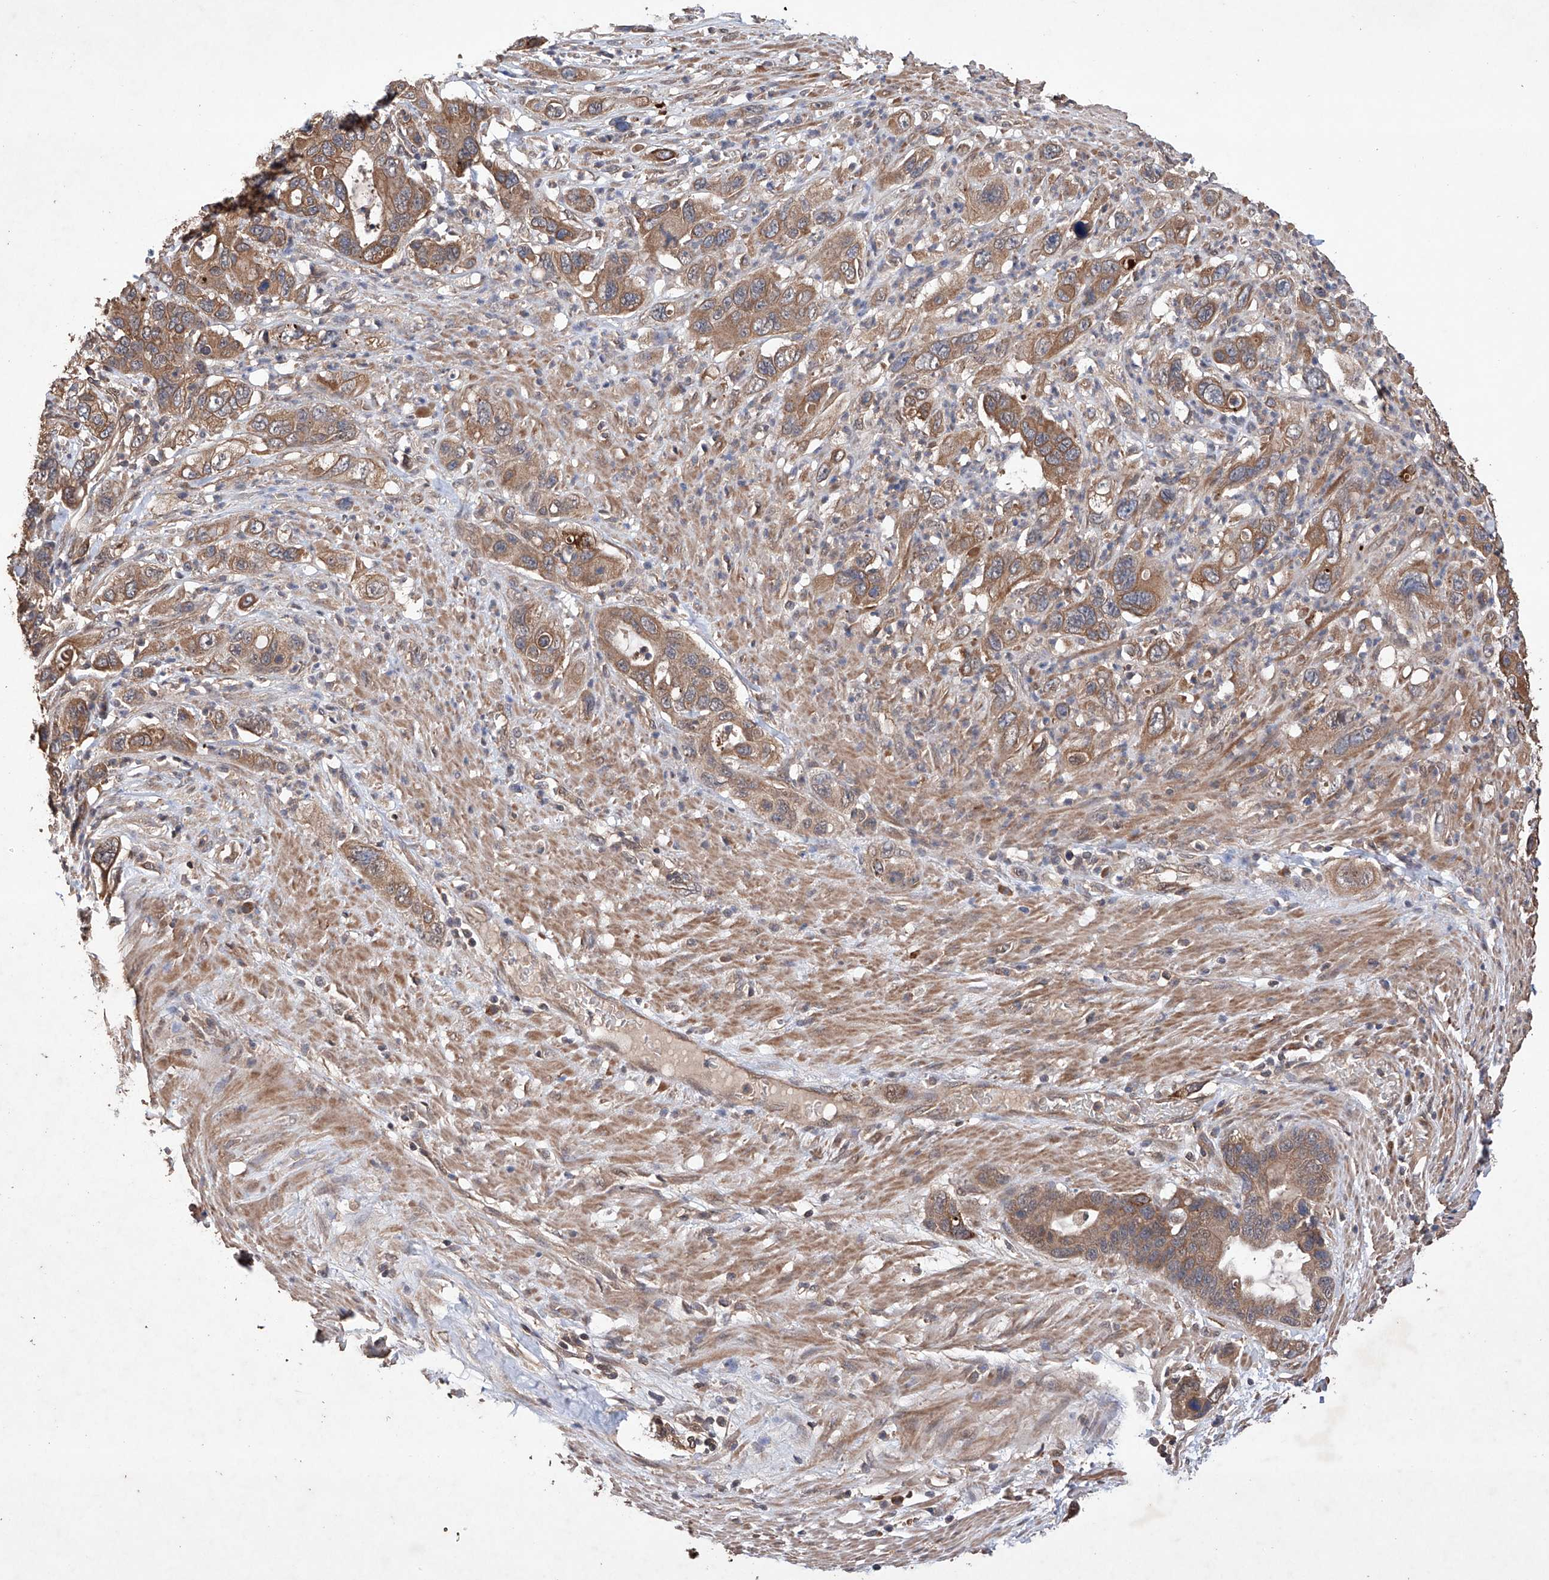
{"staining": {"intensity": "moderate", "quantity": ">75%", "location": "cytoplasmic/membranous"}, "tissue": "pancreatic cancer", "cell_type": "Tumor cells", "image_type": "cancer", "snomed": [{"axis": "morphology", "description": "Adenocarcinoma, NOS"}, {"axis": "topography", "description": "Pancreas"}], "caption": "This is a histology image of immunohistochemistry (IHC) staining of adenocarcinoma (pancreatic), which shows moderate positivity in the cytoplasmic/membranous of tumor cells.", "gene": "LURAP1", "patient": {"sex": "female", "age": 71}}